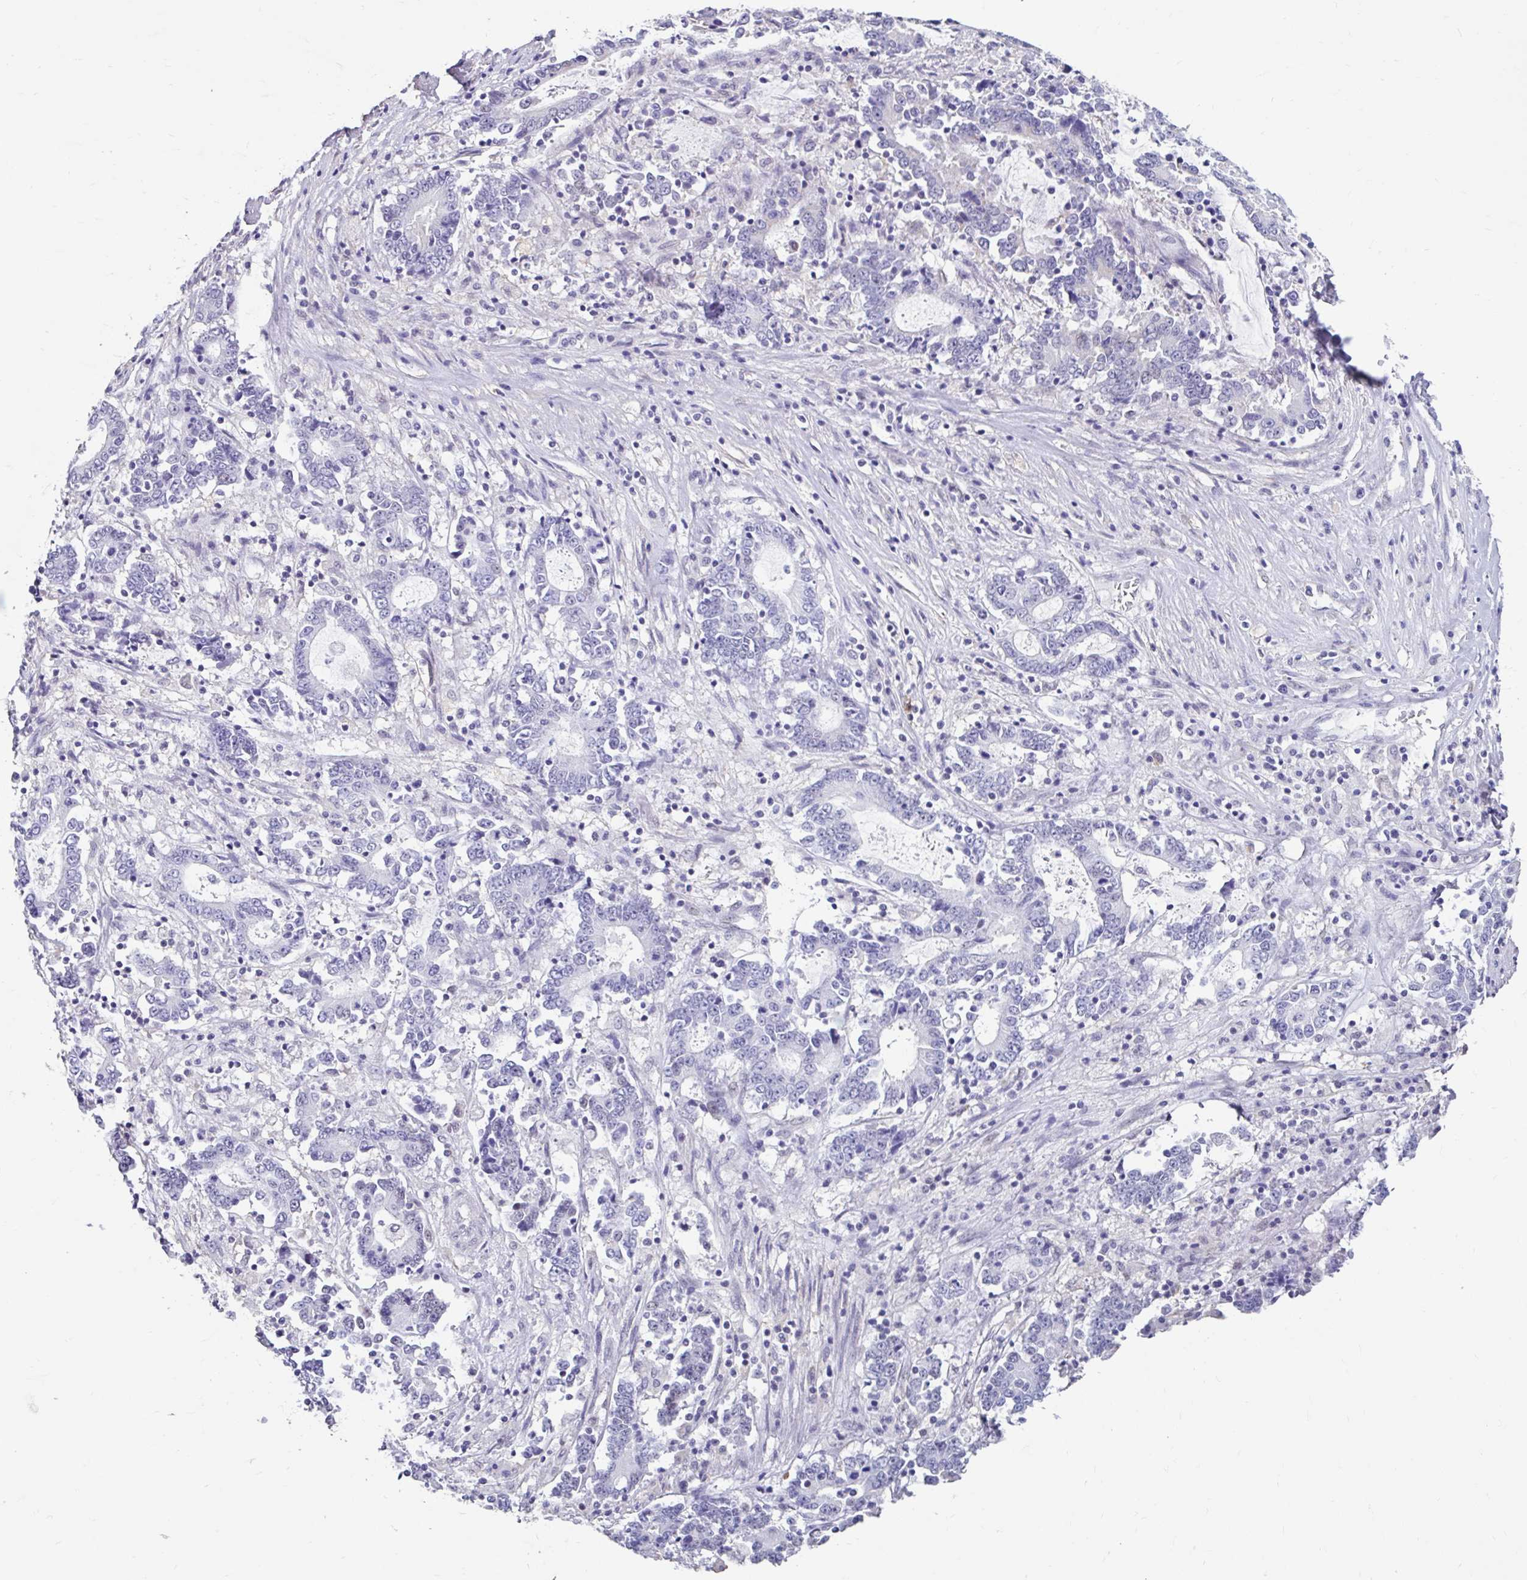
{"staining": {"intensity": "negative", "quantity": "none", "location": "none"}, "tissue": "stomach cancer", "cell_type": "Tumor cells", "image_type": "cancer", "snomed": [{"axis": "morphology", "description": "Adenocarcinoma, NOS"}, {"axis": "topography", "description": "Stomach, upper"}], "caption": "The immunohistochemistry photomicrograph has no significant expression in tumor cells of stomach adenocarcinoma tissue. Nuclei are stained in blue.", "gene": "DCAF17", "patient": {"sex": "male", "age": 68}}